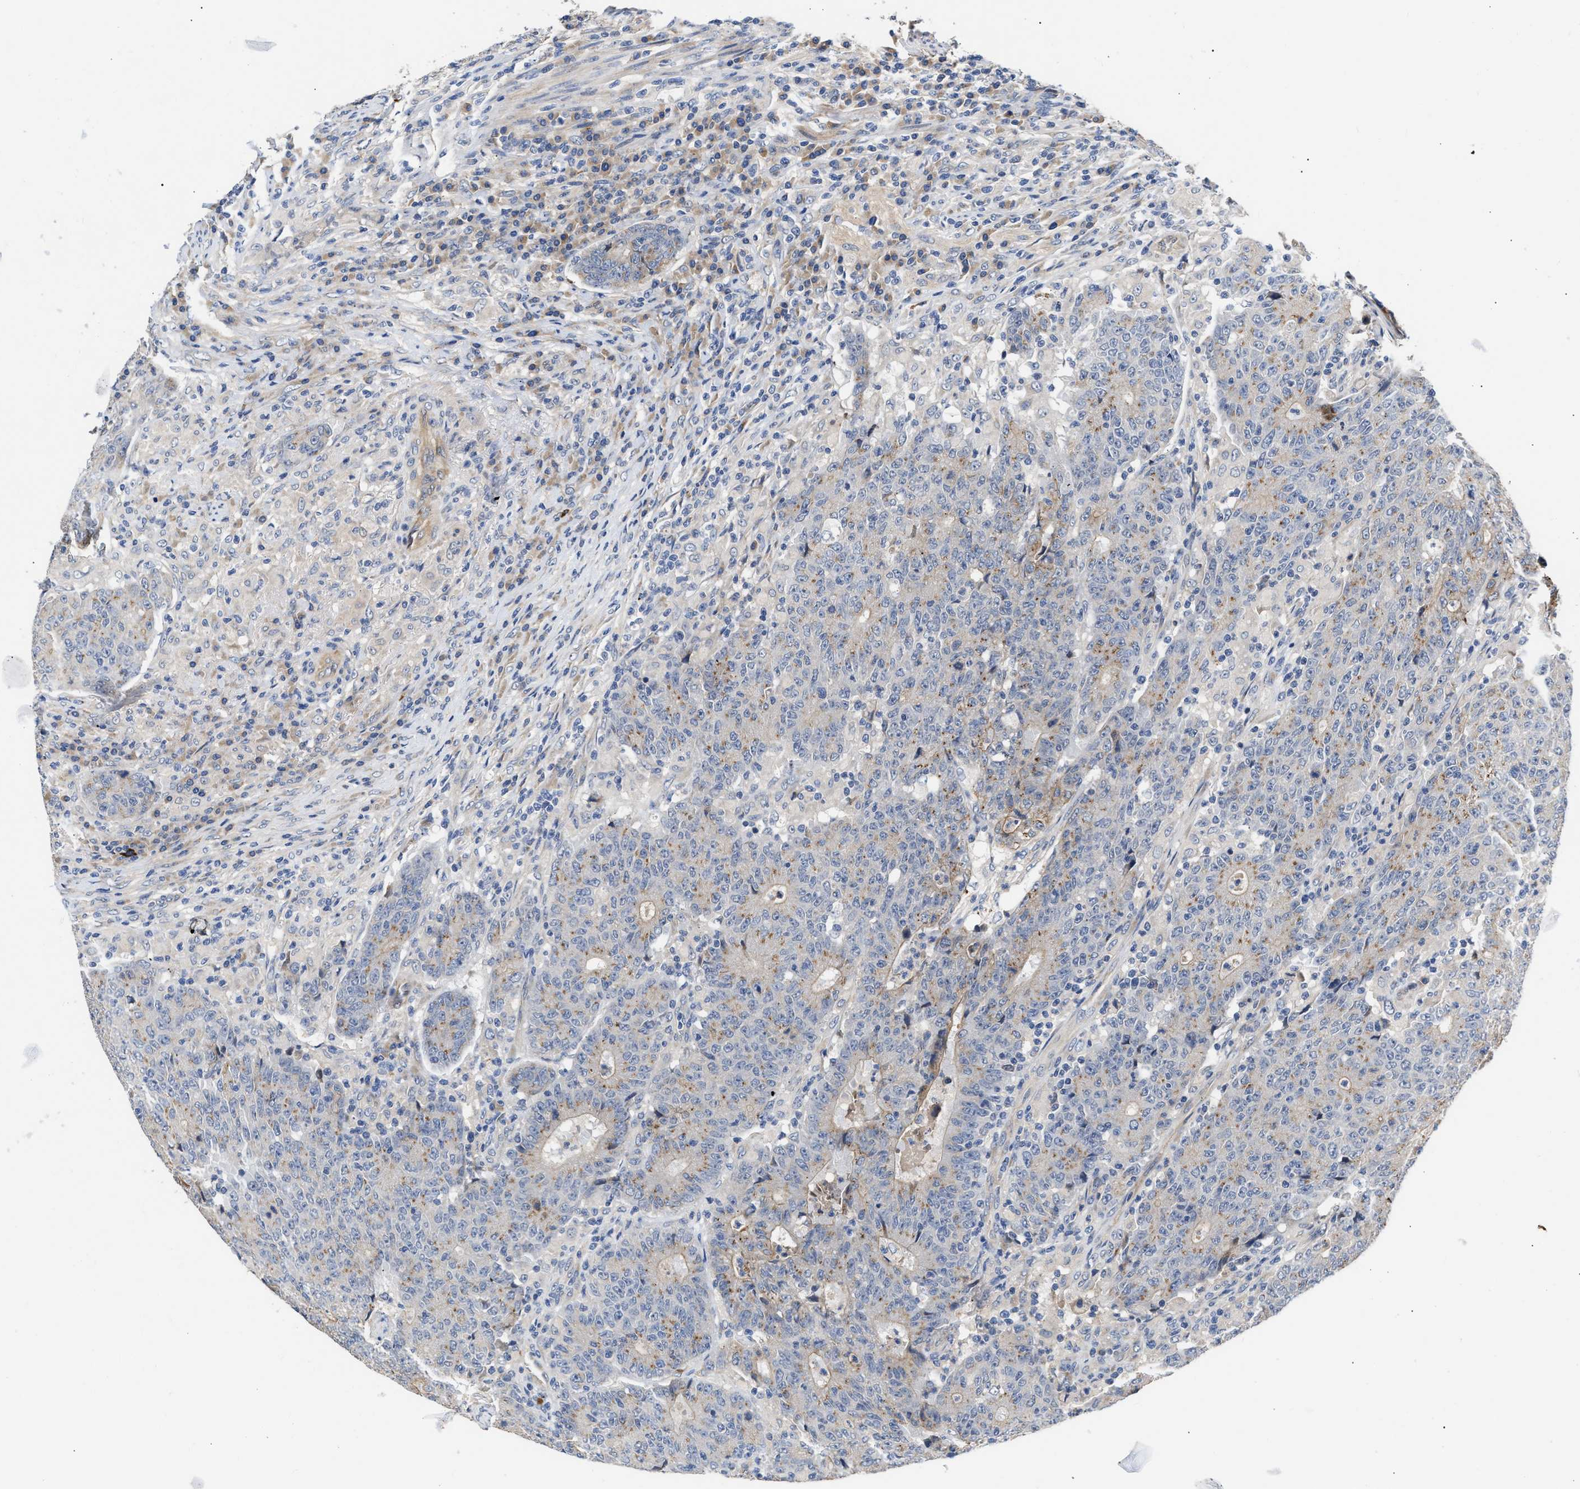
{"staining": {"intensity": "moderate", "quantity": "<25%", "location": "cytoplasmic/membranous"}, "tissue": "colorectal cancer", "cell_type": "Tumor cells", "image_type": "cancer", "snomed": [{"axis": "morphology", "description": "Normal tissue, NOS"}, {"axis": "morphology", "description": "Adenocarcinoma, NOS"}, {"axis": "topography", "description": "Colon"}], "caption": "Tumor cells exhibit moderate cytoplasmic/membranous staining in about <25% of cells in colorectal cancer (adenocarcinoma). (brown staining indicates protein expression, while blue staining denotes nuclei).", "gene": "CCDC146", "patient": {"sex": "female", "age": 75}}